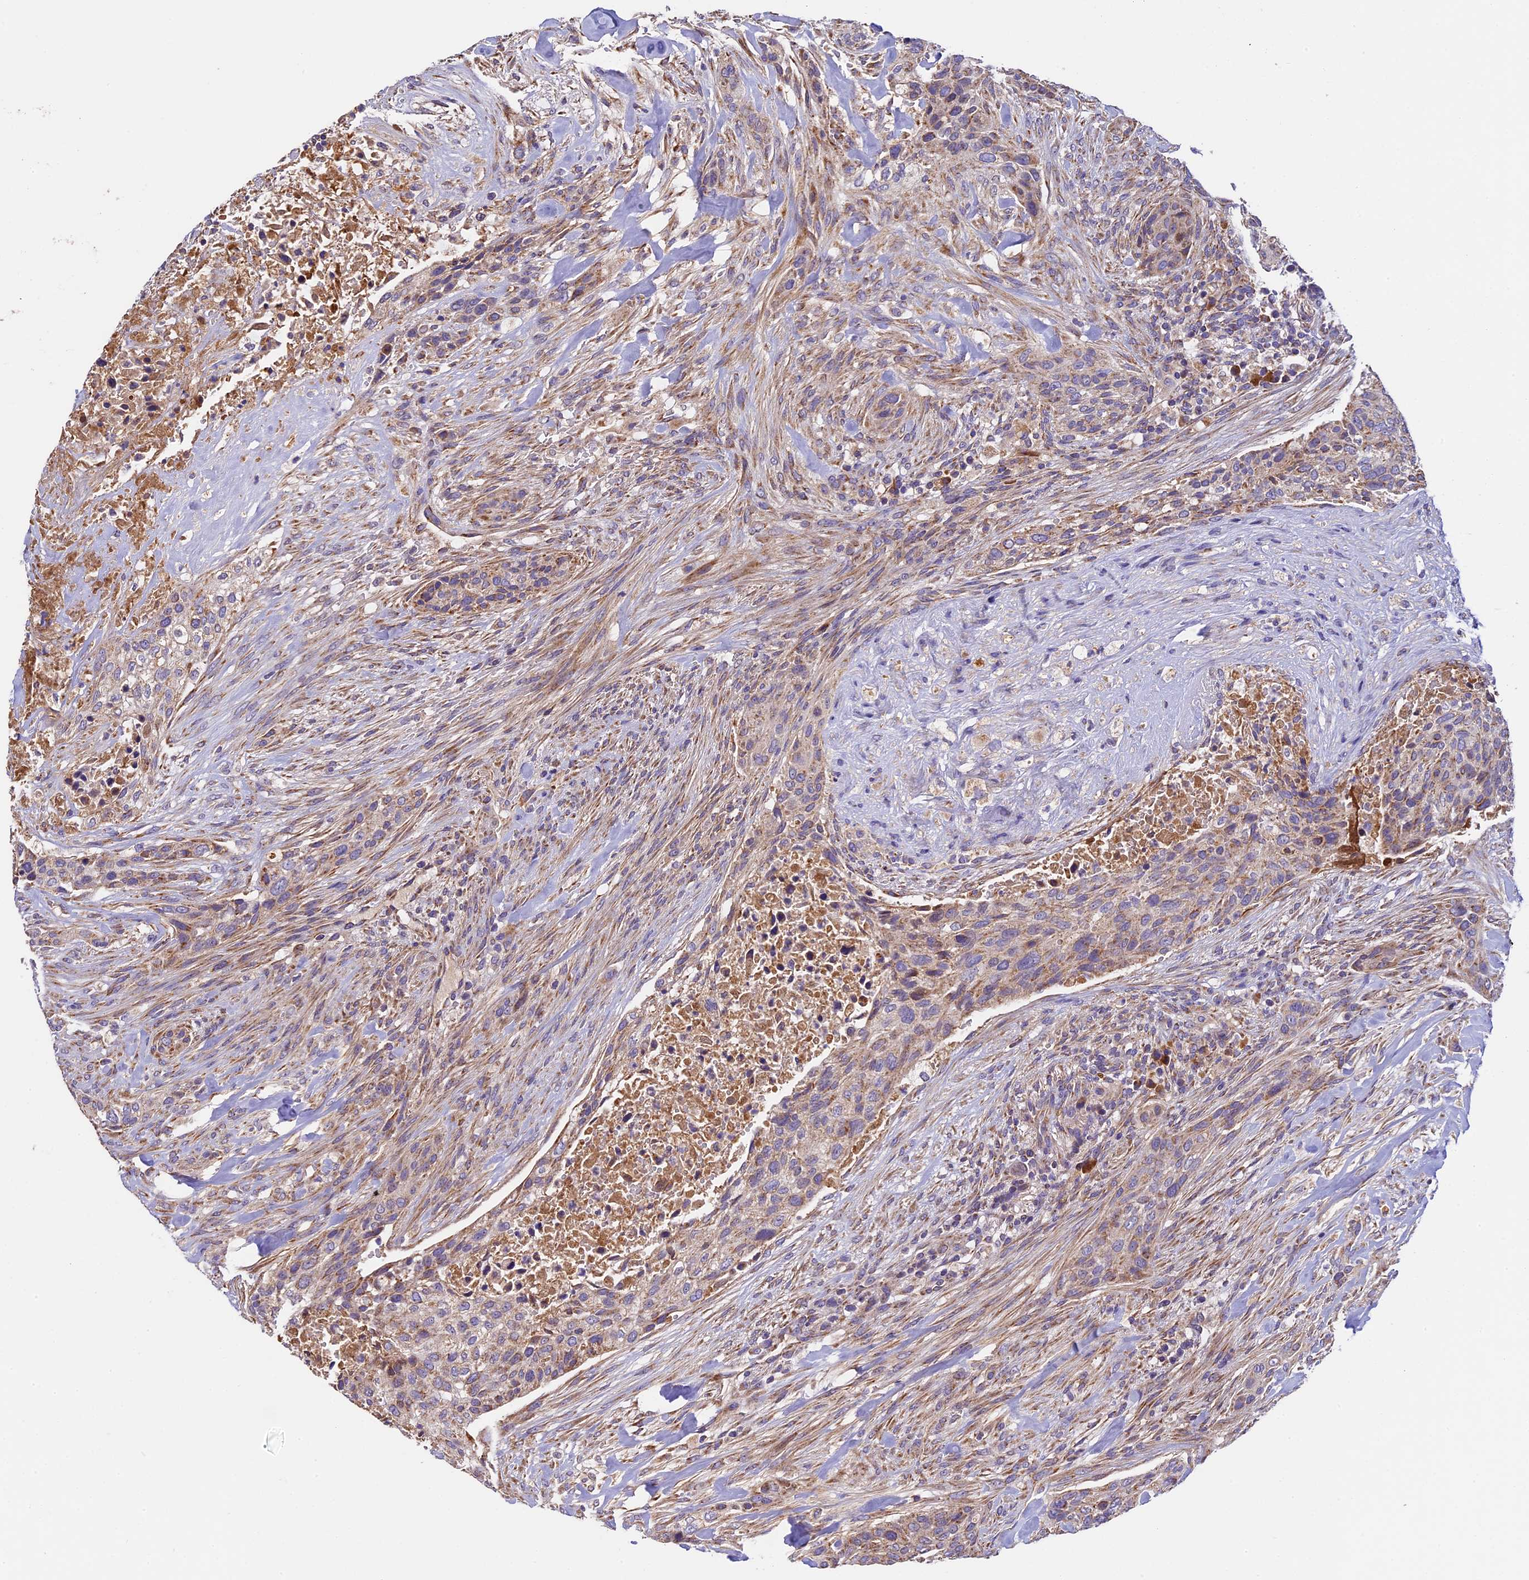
{"staining": {"intensity": "weak", "quantity": ">75%", "location": "cytoplasmic/membranous"}, "tissue": "urothelial cancer", "cell_type": "Tumor cells", "image_type": "cancer", "snomed": [{"axis": "morphology", "description": "Urothelial carcinoma, High grade"}, {"axis": "topography", "description": "Urinary bladder"}], "caption": "An immunohistochemistry histopathology image of tumor tissue is shown. Protein staining in brown labels weak cytoplasmic/membranous positivity in urothelial carcinoma (high-grade) within tumor cells.", "gene": "OCEL1", "patient": {"sex": "male", "age": 35}}